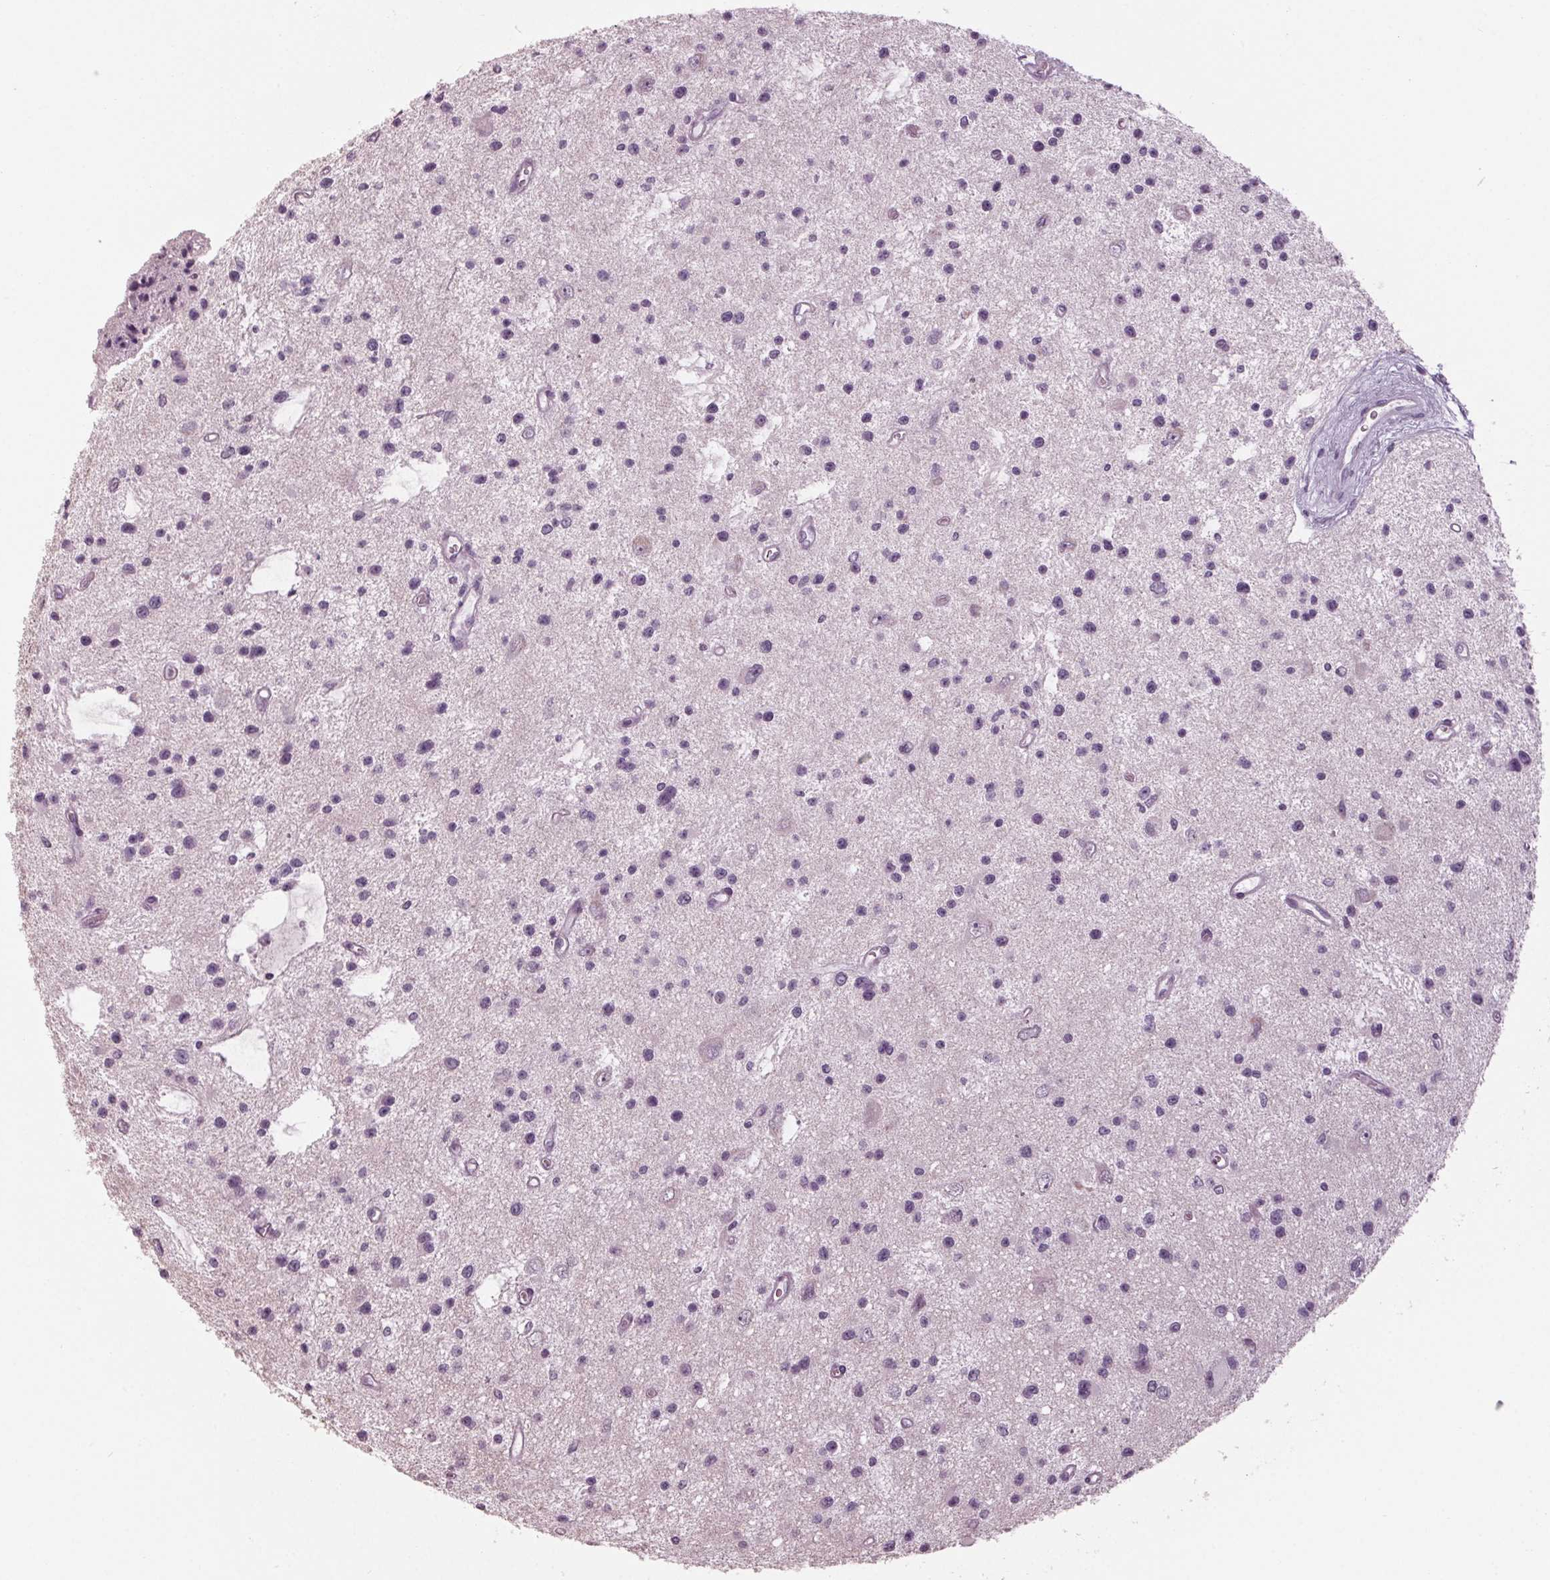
{"staining": {"intensity": "negative", "quantity": "none", "location": "none"}, "tissue": "glioma", "cell_type": "Tumor cells", "image_type": "cancer", "snomed": [{"axis": "morphology", "description": "Glioma, malignant, Low grade"}, {"axis": "topography", "description": "Brain"}], "caption": "High magnification brightfield microscopy of glioma stained with DAB (3,3'-diaminobenzidine) (brown) and counterstained with hematoxylin (blue): tumor cells show no significant expression.", "gene": "TNNC2", "patient": {"sex": "male", "age": 43}}